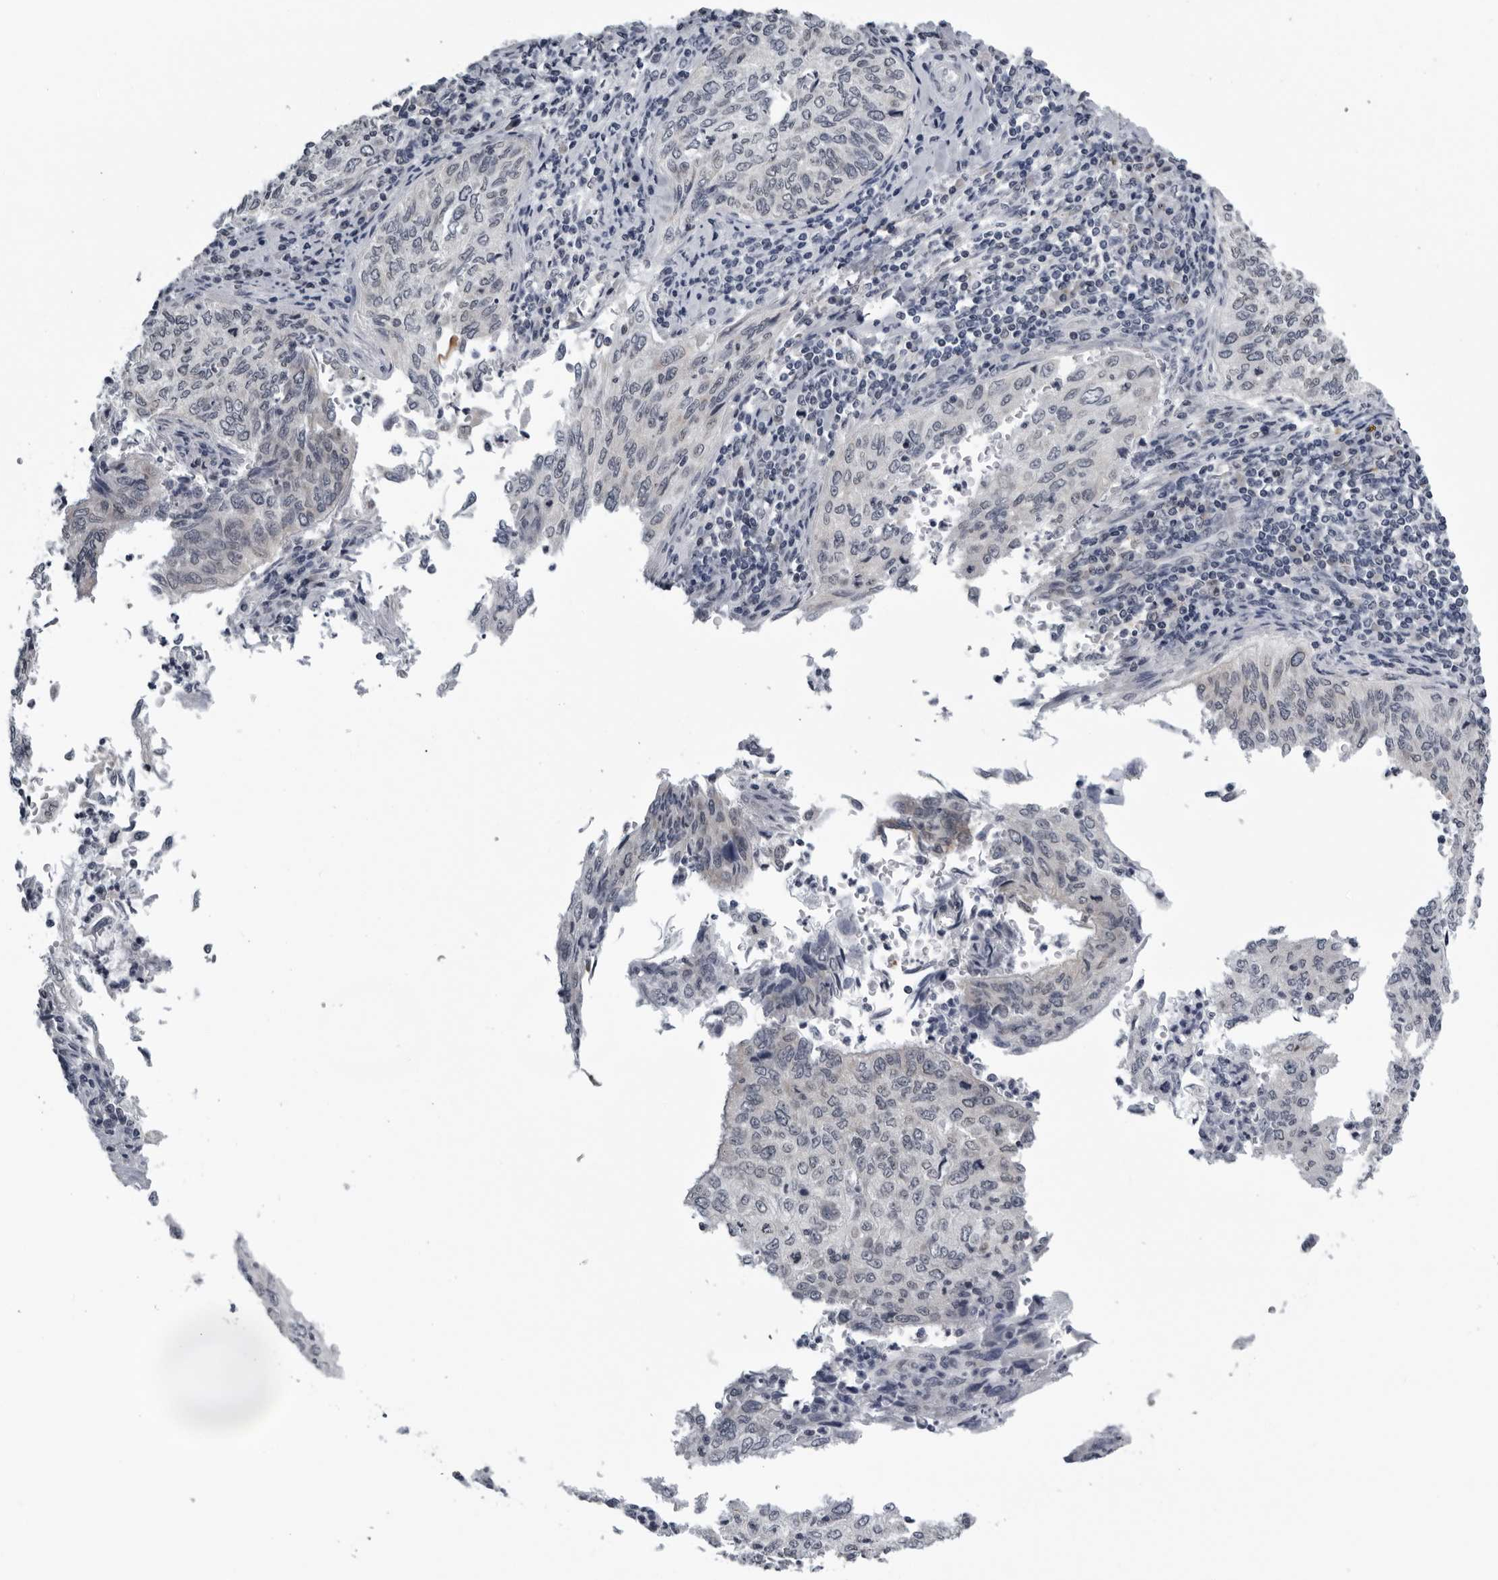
{"staining": {"intensity": "negative", "quantity": "none", "location": "none"}, "tissue": "cervical cancer", "cell_type": "Tumor cells", "image_type": "cancer", "snomed": [{"axis": "morphology", "description": "Squamous cell carcinoma, NOS"}, {"axis": "topography", "description": "Cervix"}], "caption": "Immunohistochemical staining of human cervical cancer (squamous cell carcinoma) demonstrates no significant staining in tumor cells.", "gene": "CPT2", "patient": {"sex": "female", "age": 30}}